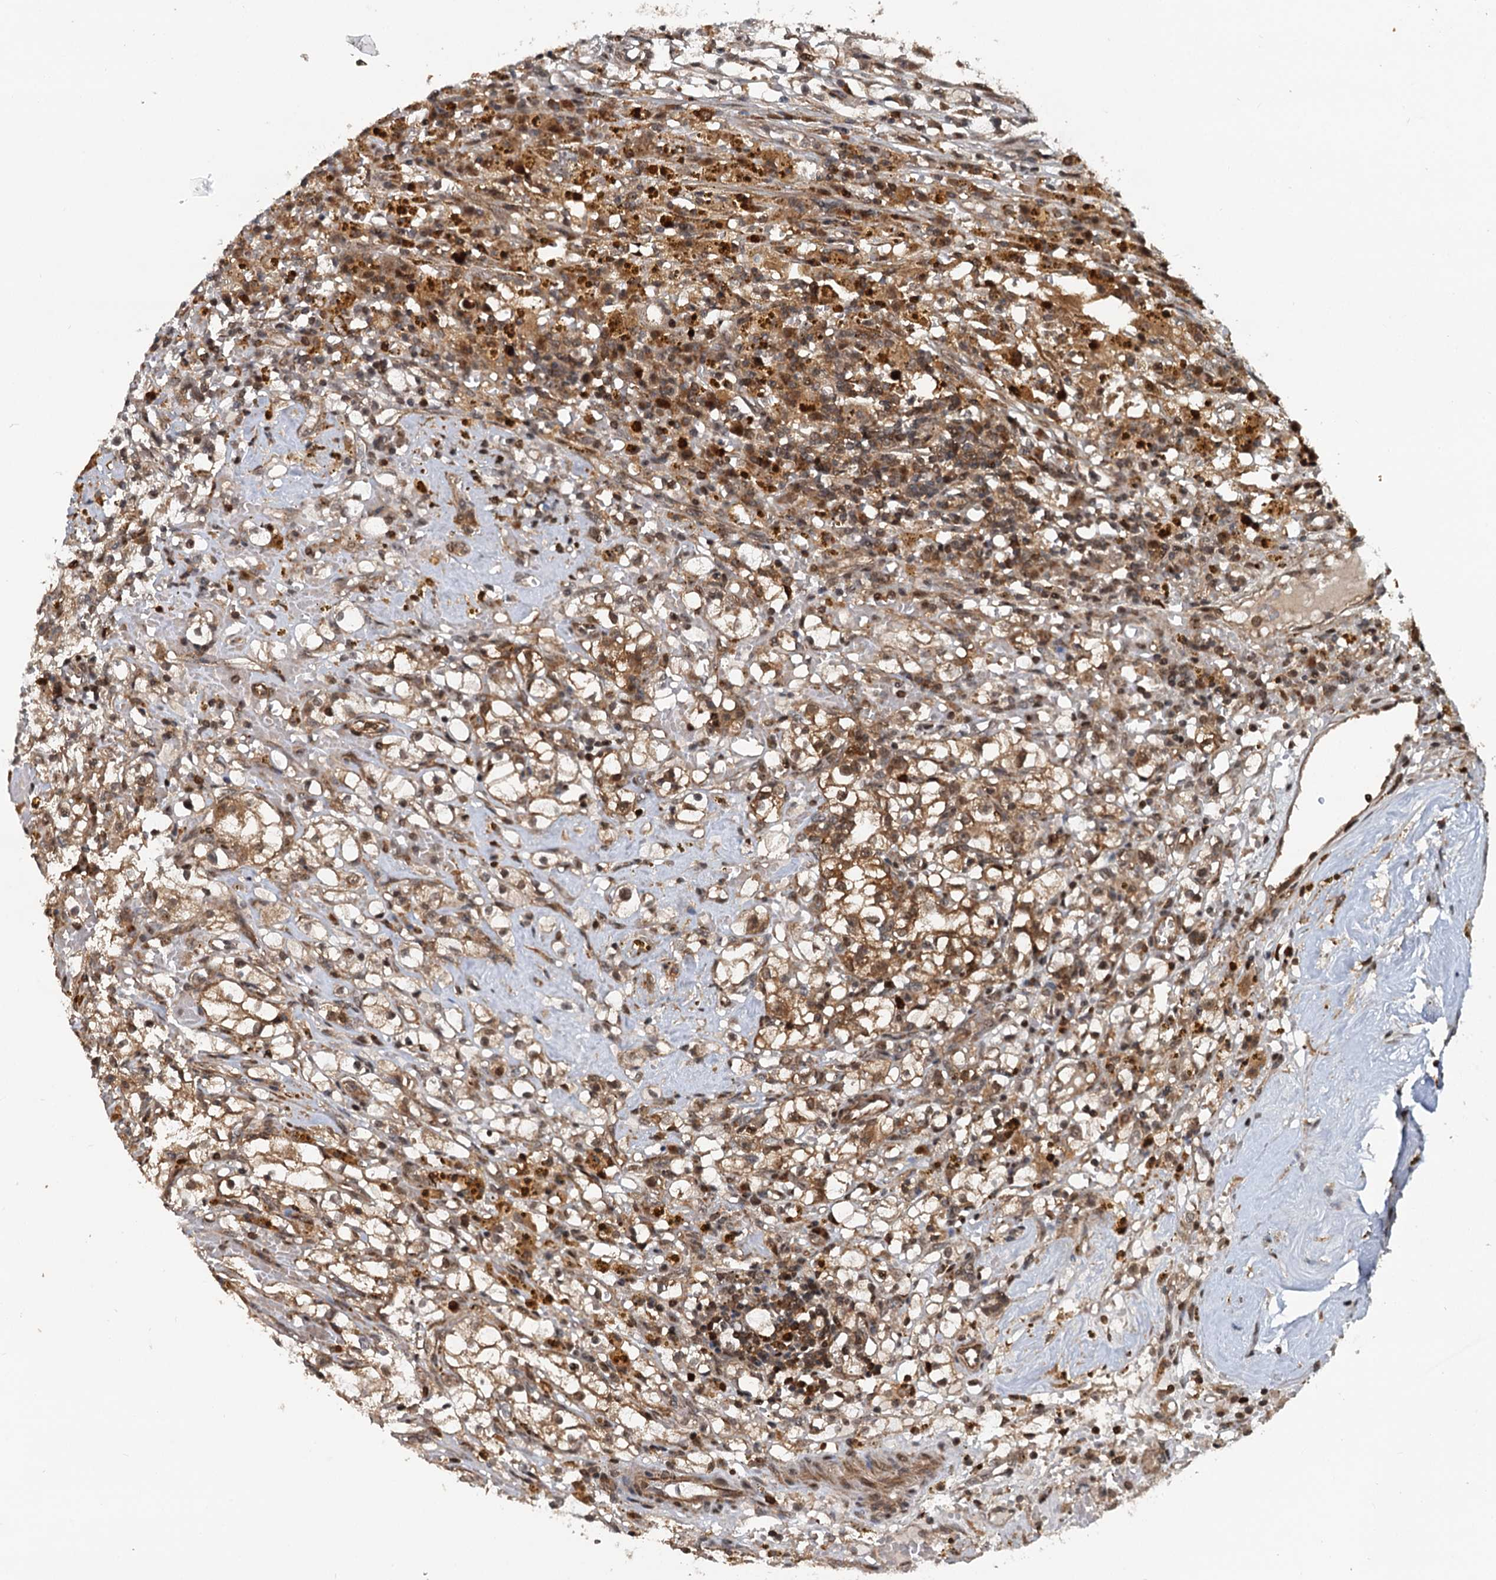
{"staining": {"intensity": "moderate", "quantity": ">75%", "location": "cytoplasmic/membranous"}, "tissue": "renal cancer", "cell_type": "Tumor cells", "image_type": "cancer", "snomed": [{"axis": "morphology", "description": "Adenocarcinoma, NOS"}, {"axis": "topography", "description": "Kidney"}], "caption": "DAB immunohistochemical staining of renal cancer (adenocarcinoma) demonstrates moderate cytoplasmic/membranous protein positivity in about >75% of tumor cells.", "gene": "STUB1", "patient": {"sex": "male", "age": 56}}